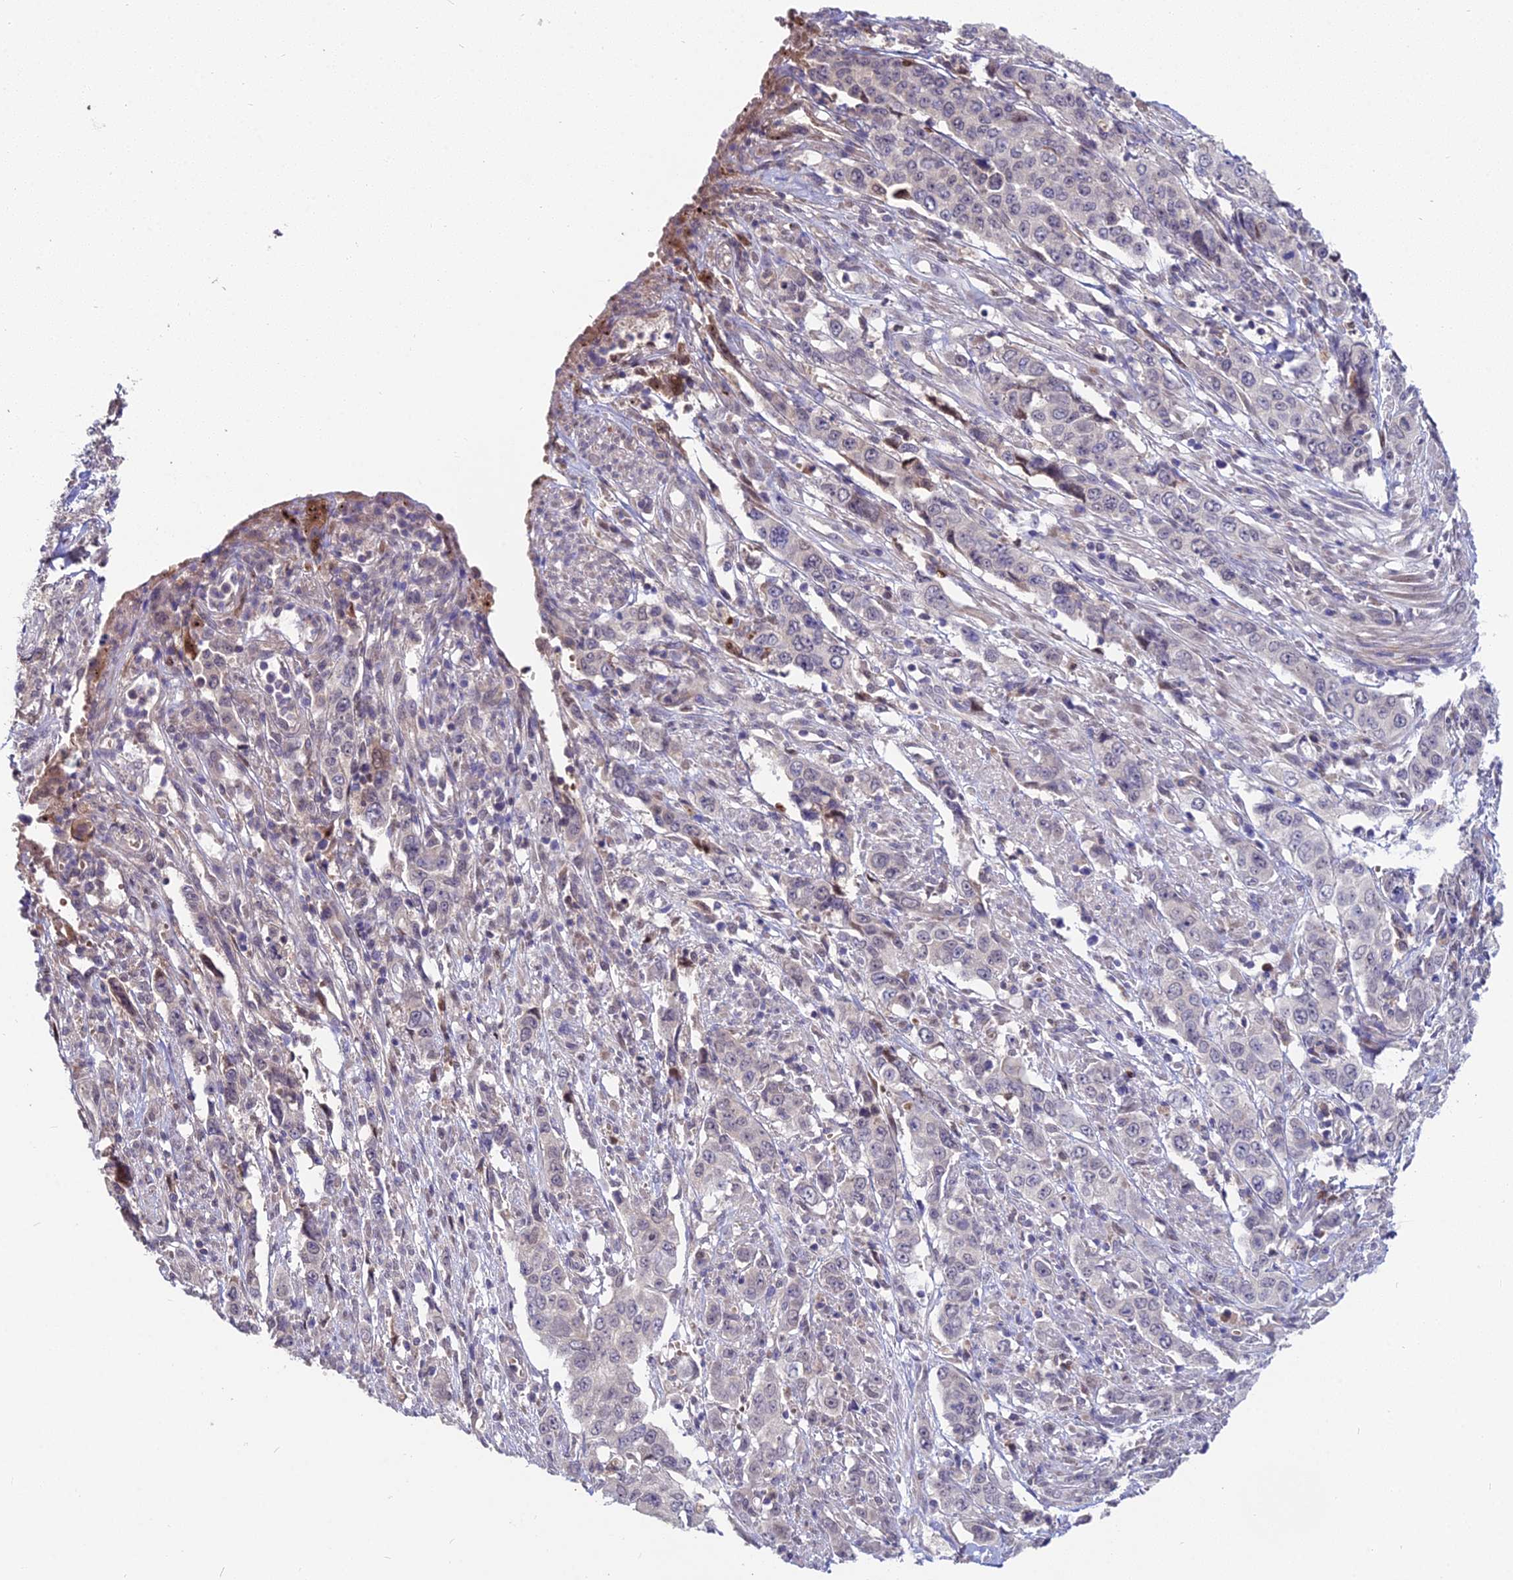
{"staining": {"intensity": "negative", "quantity": "none", "location": "none"}, "tissue": "stomach cancer", "cell_type": "Tumor cells", "image_type": "cancer", "snomed": [{"axis": "morphology", "description": "Adenocarcinoma, NOS"}, {"axis": "topography", "description": "Stomach, upper"}], "caption": "Immunohistochemical staining of human stomach cancer (adenocarcinoma) shows no significant positivity in tumor cells. The staining is performed using DAB brown chromogen with nuclei counter-stained in using hematoxylin.", "gene": "WDR43", "patient": {"sex": "male", "age": 62}}